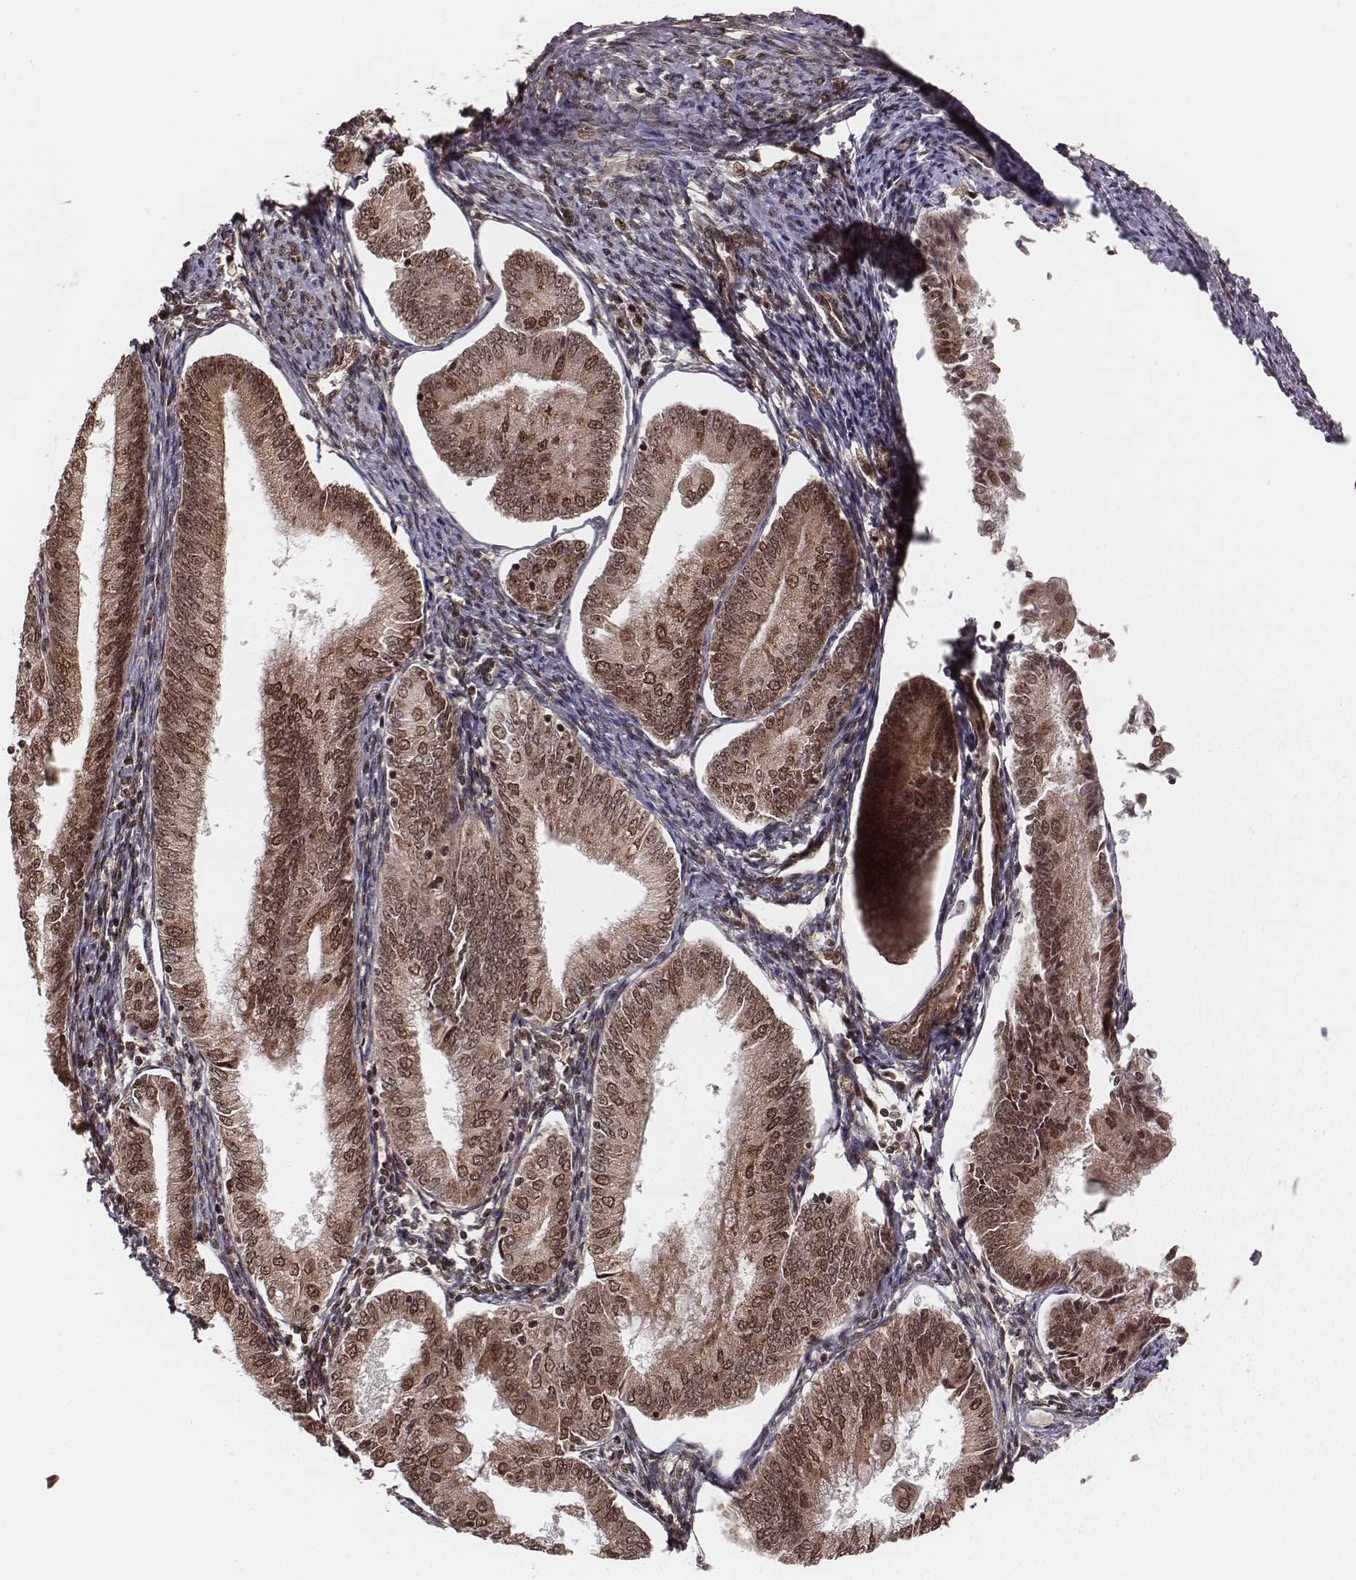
{"staining": {"intensity": "moderate", "quantity": ">75%", "location": "cytoplasmic/membranous,nuclear"}, "tissue": "endometrial cancer", "cell_type": "Tumor cells", "image_type": "cancer", "snomed": [{"axis": "morphology", "description": "Adenocarcinoma, NOS"}, {"axis": "topography", "description": "Endometrium"}], "caption": "Moderate cytoplasmic/membranous and nuclear protein staining is identified in about >75% of tumor cells in adenocarcinoma (endometrial).", "gene": "NFX1", "patient": {"sex": "female", "age": 55}}